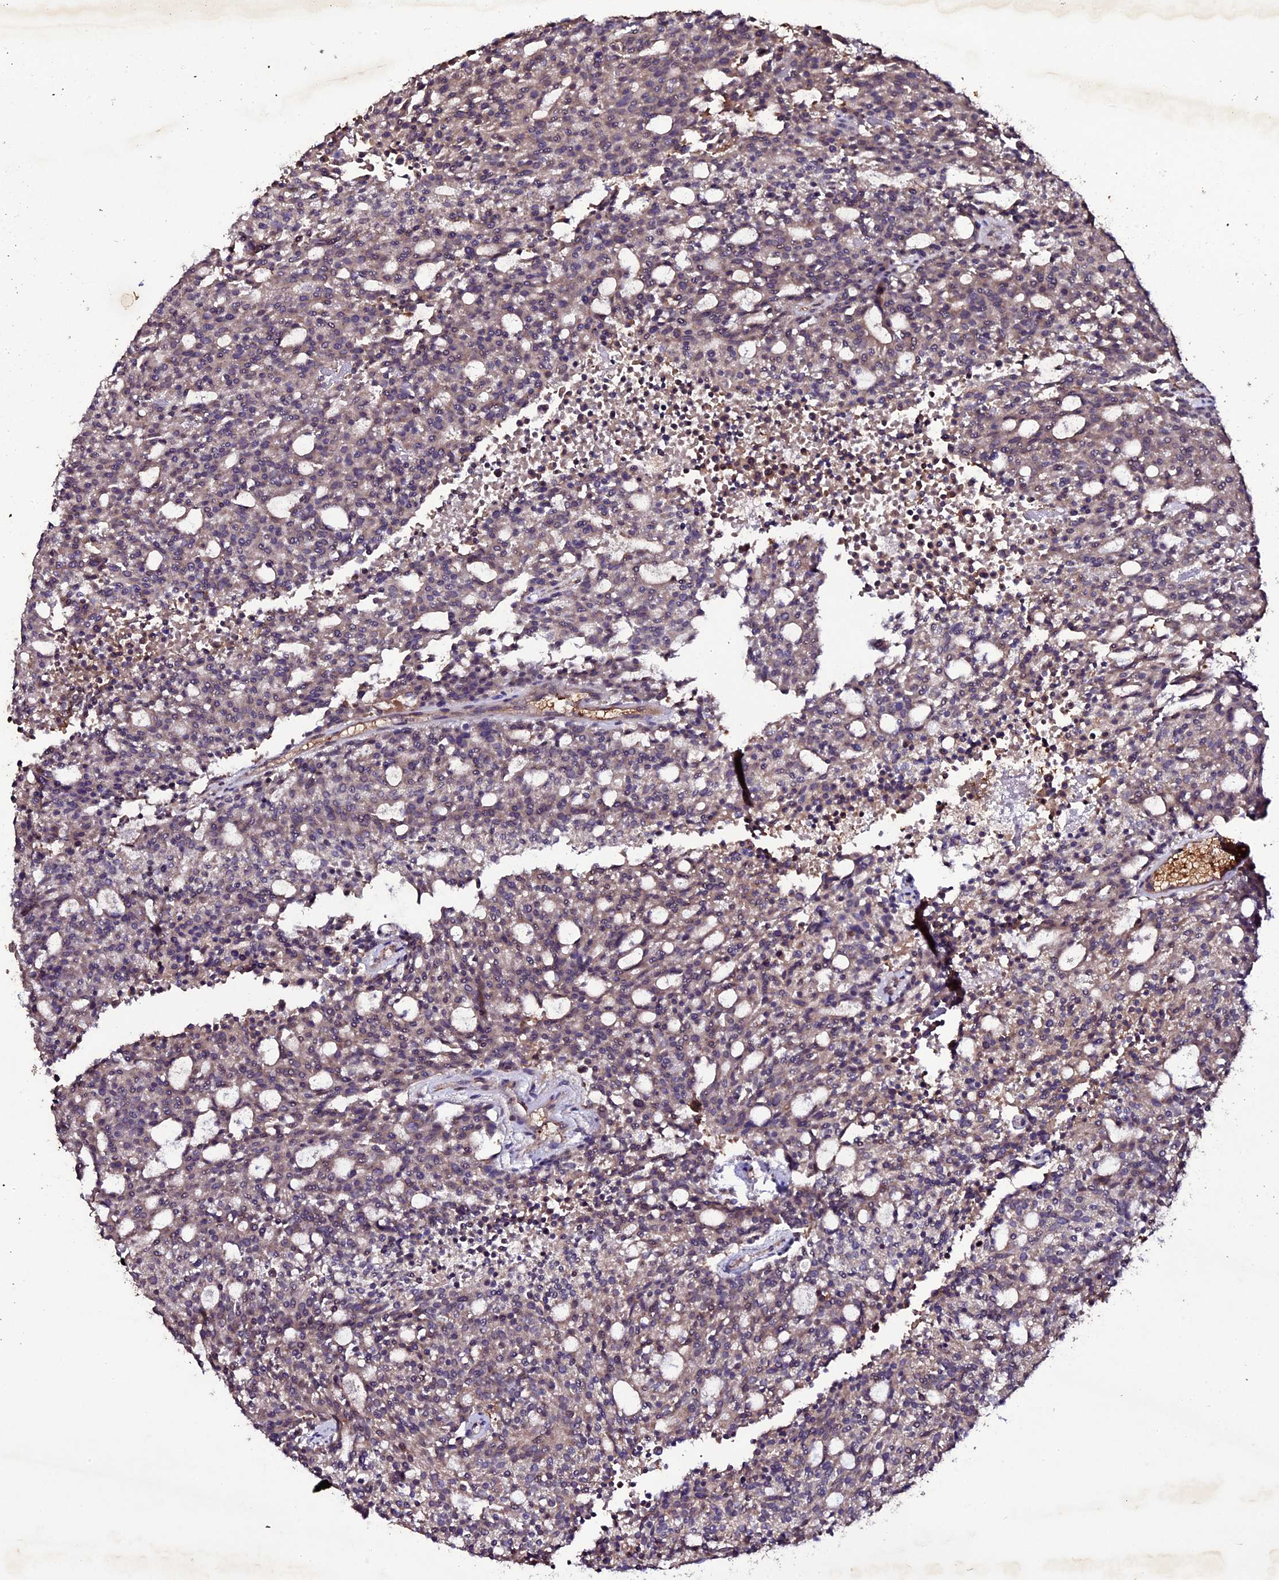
{"staining": {"intensity": "weak", "quantity": ">75%", "location": "cytoplasmic/membranous"}, "tissue": "carcinoid", "cell_type": "Tumor cells", "image_type": "cancer", "snomed": [{"axis": "morphology", "description": "Carcinoid, malignant, NOS"}, {"axis": "topography", "description": "Pancreas"}], "caption": "This is an image of immunohistochemistry (IHC) staining of carcinoid, which shows weak positivity in the cytoplasmic/membranous of tumor cells.", "gene": "MEX3C", "patient": {"sex": "female", "age": 54}}